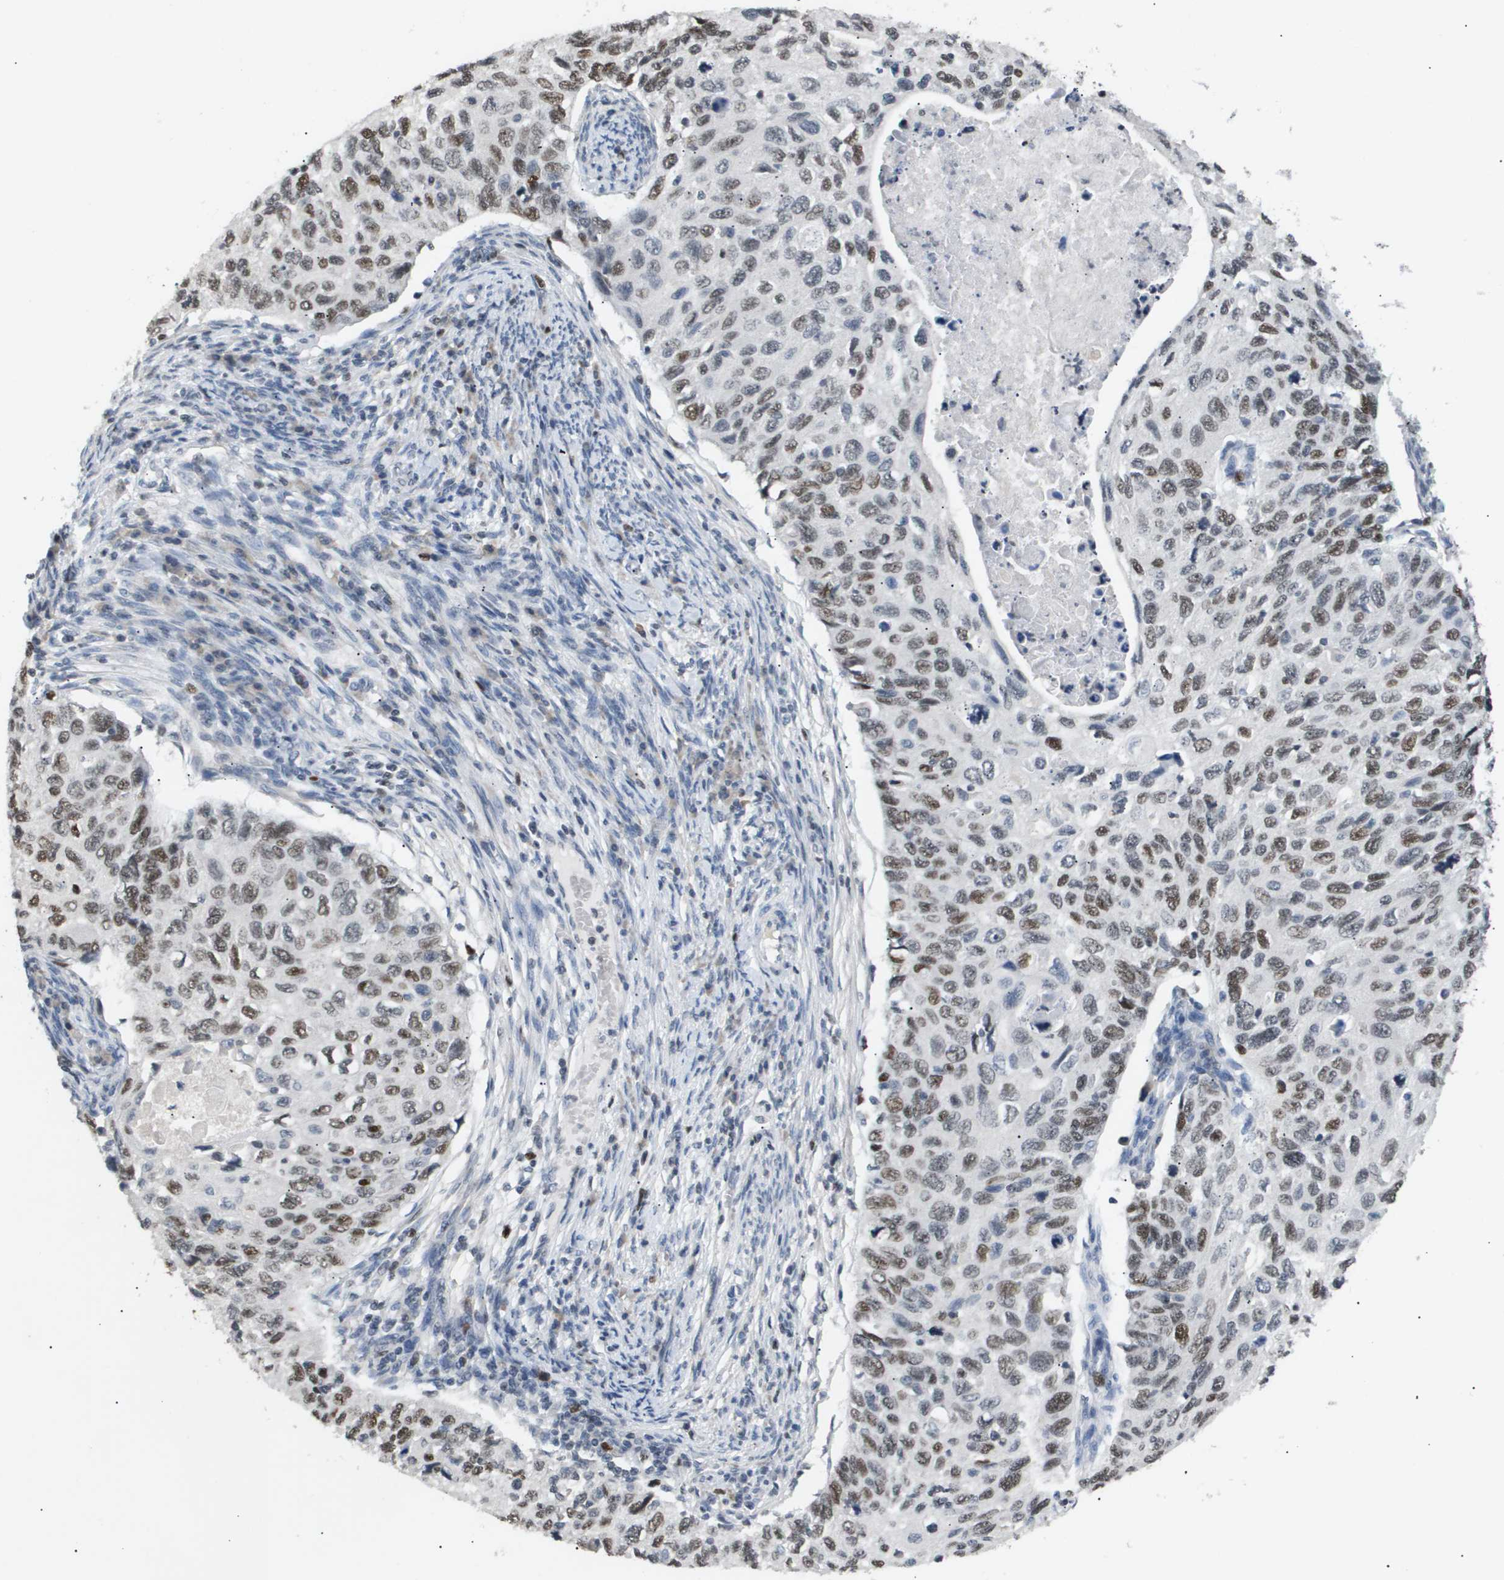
{"staining": {"intensity": "moderate", "quantity": ">75%", "location": "nuclear"}, "tissue": "cervical cancer", "cell_type": "Tumor cells", "image_type": "cancer", "snomed": [{"axis": "morphology", "description": "Squamous cell carcinoma, NOS"}, {"axis": "topography", "description": "Cervix"}], "caption": "Moderate nuclear staining for a protein is seen in approximately >75% of tumor cells of cervical cancer (squamous cell carcinoma) using immunohistochemistry (IHC).", "gene": "ANAPC2", "patient": {"sex": "female", "age": 70}}